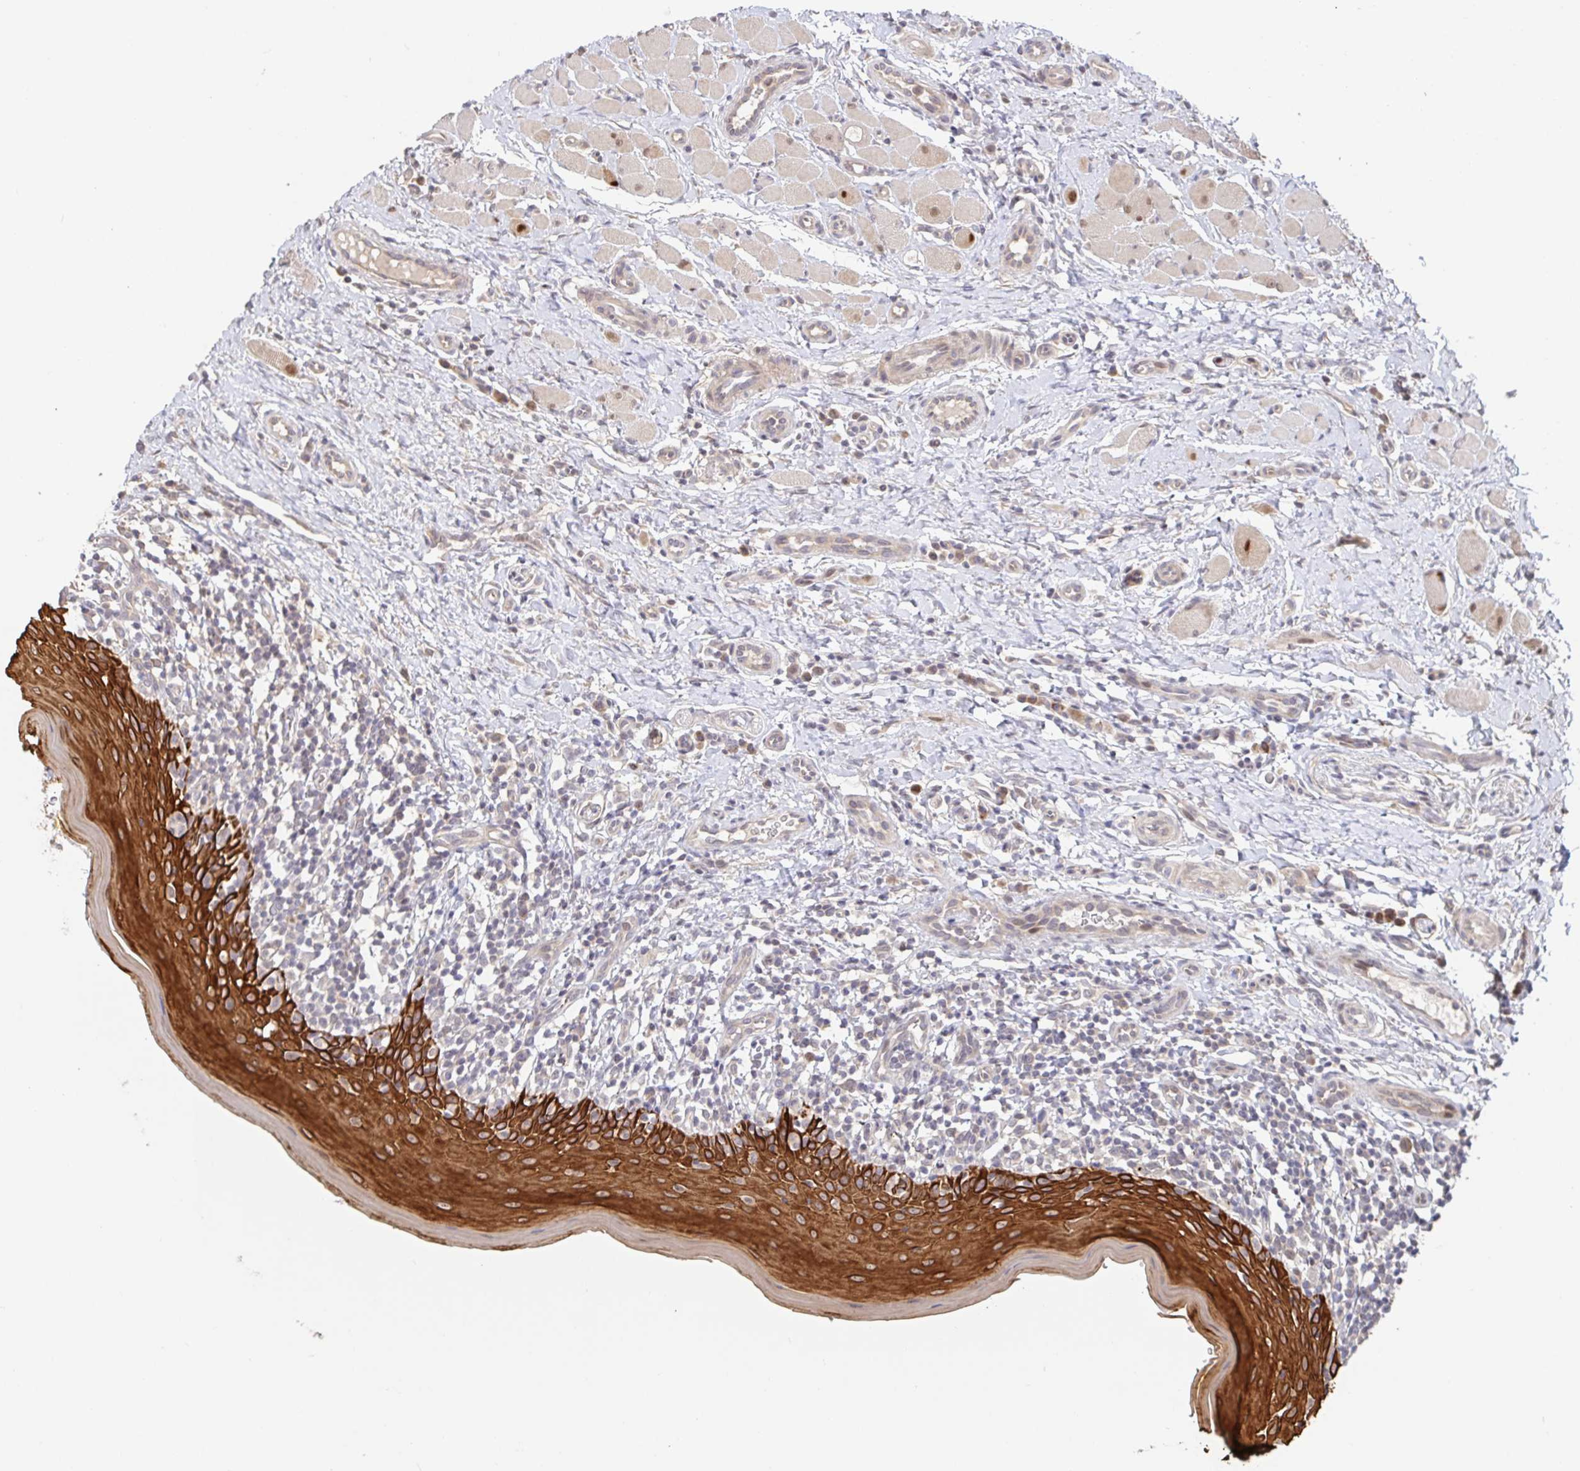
{"staining": {"intensity": "strong", "quantity": "25%-75%", "location": "cytoplasmic/membranous"}, "tissue": "oral mucosa", "cell_type": "Squamous epithelial cells", "image_type": "normal", "snomed": [{"axis": "morphology", "description": "Normal tissue, NOS"}, {"axis": "topography", "description": "Oral tissue"}, {"axis": "topography", "description": "Tounge, NOS"}], "caption": "An IHC photomicrograph of normal tissue is shown. Protein staining in brown shows strong cytoplasmic/membranous positivity in oral mucosa within squamous epithelial cells.", "gene": "AACS", "patient": {"sex": "female", "age": 58}}